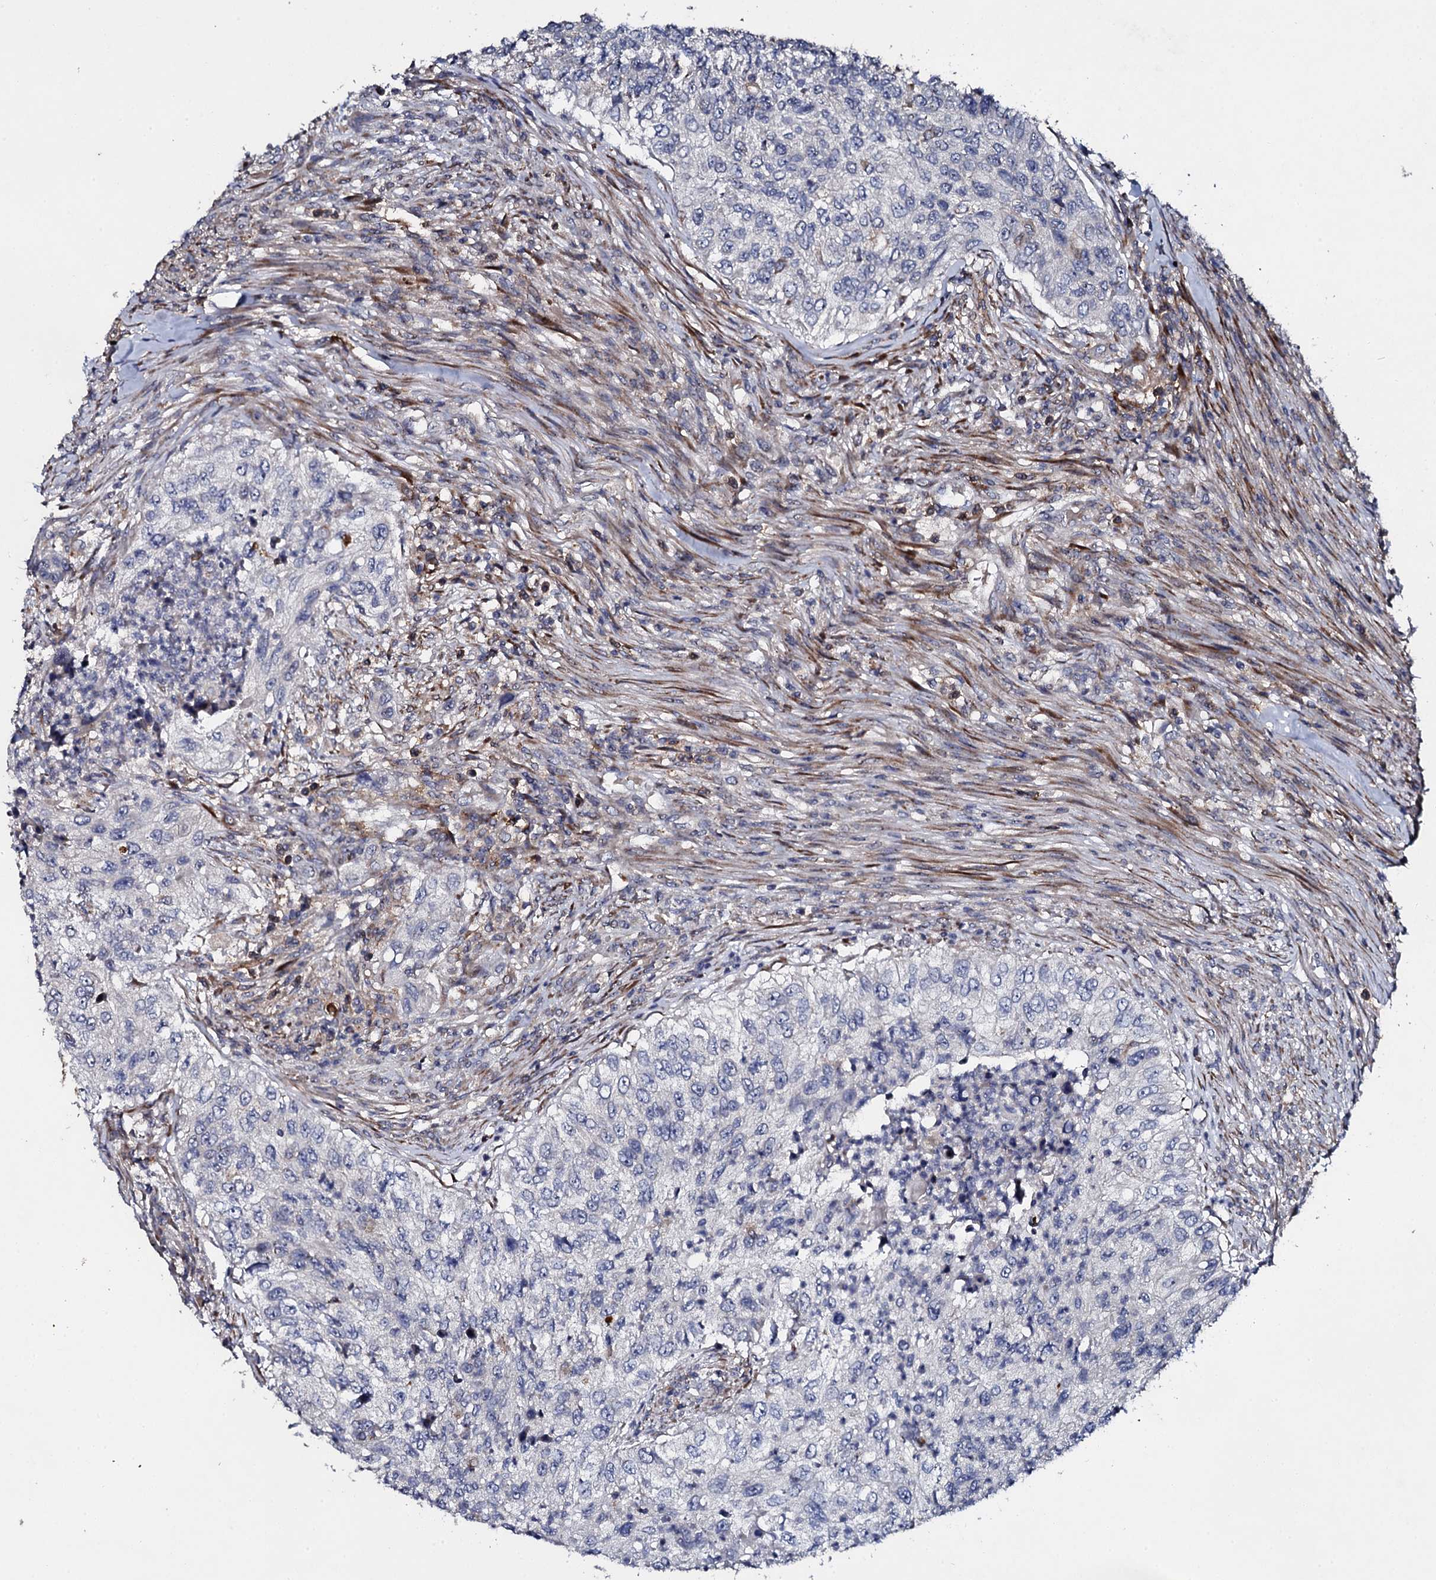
{"staining": {"intensity": "negative", "quantity": "none", "location": "none"}, "tissue": "urothelial cancer", "cell_type": "Tumor cells", "image_type": "cancer", "snomed": [{"axis": "morphology", "description": "Urothelial carcinoma, High grade"}, {"axis": "topography", "description": "Urinary bladder"}], "caption": "Image shows no protein expression in tumor cells of high-grade urothelial carcinoma tissue. The staining is performed using DAB brown chromogen with nuclei counter-stained in using hematoxylin.", "gene": "LRRC28", "patient": {"sex": "female", "age": 60}}